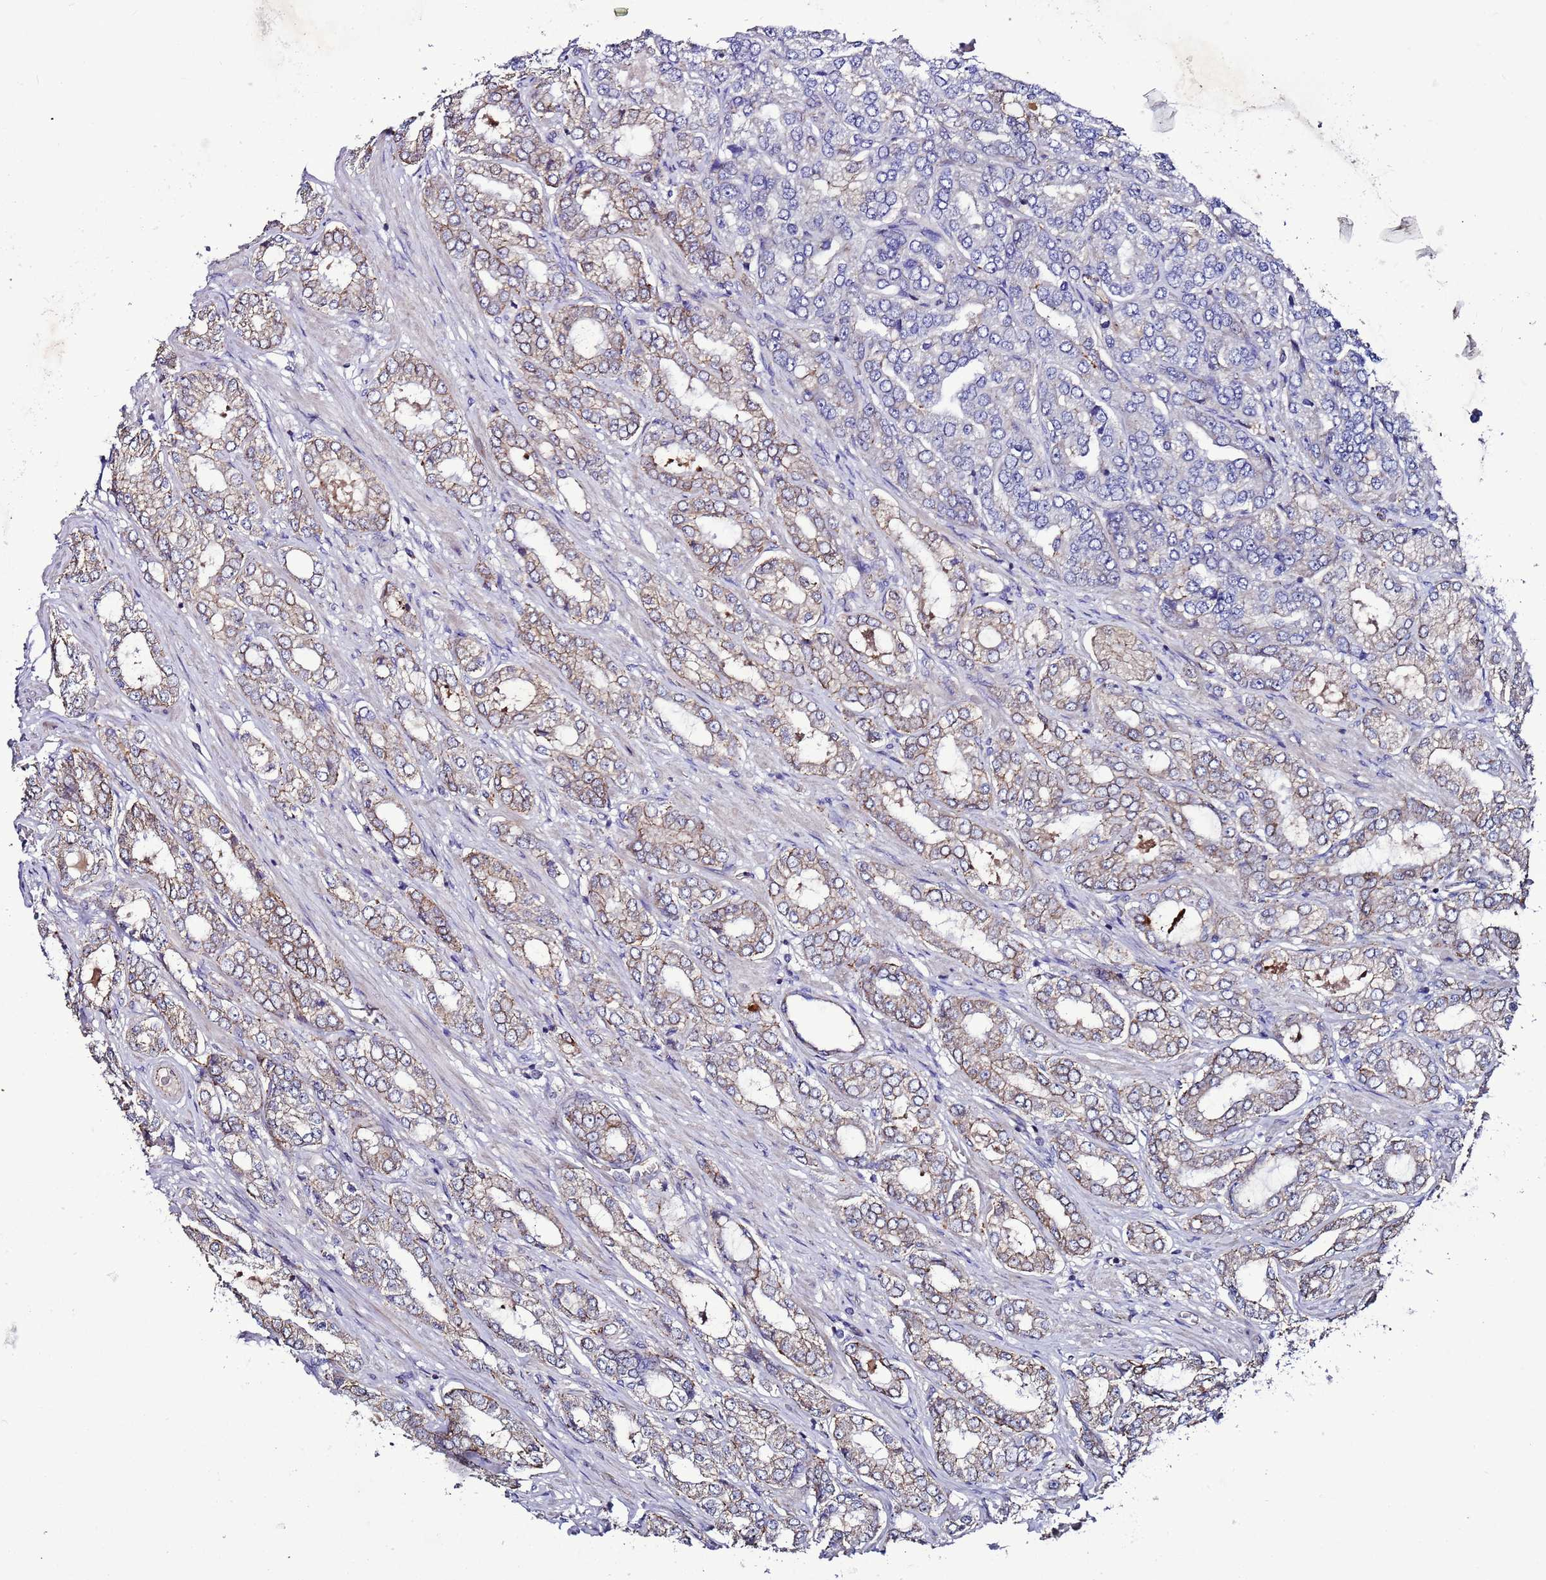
{"staining": {"intensity": "weak", "quantity": "25%-75%", "location": "cytoplasmic/membranous"}, "tissue": "prostate cancer", "cell_type": "Tumor cells", "image_type": "cancer", "snomed": [{"axis": "morphology", "description": "Adenocarcinoma, High grade"}, {"axis": "topography", "description": "Prostate"}], "caption": "A histopathology image of prostate high-grade adenocarcinoma stained for a protein demonstrates weak cytoplasmic/membranous brown staining in tumor cells. (DAB IHC with brightfield microscopy, high magnification).", "gene": "TENM3", "patient": {"sex": "male", "age": 68}}